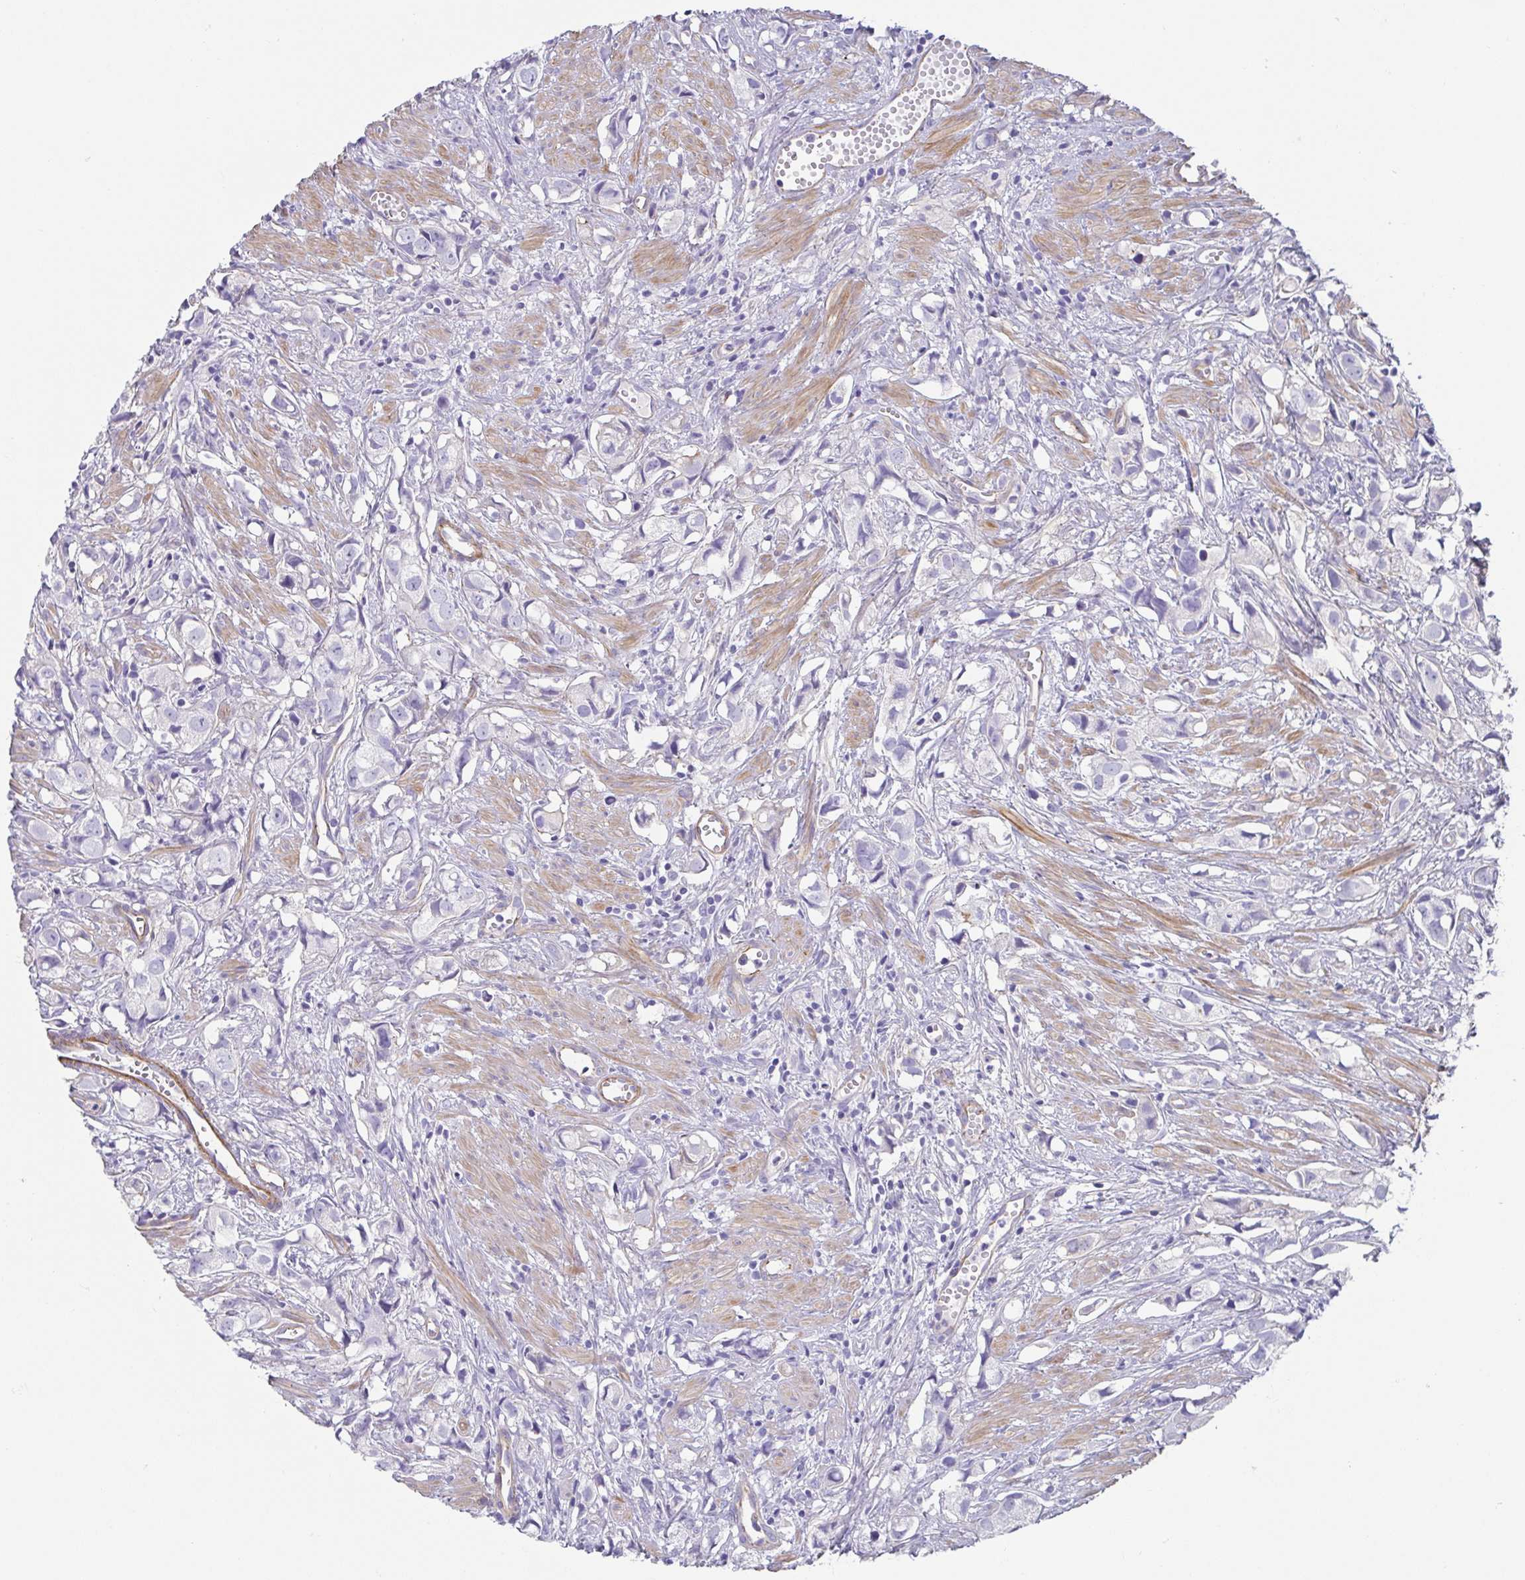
{"staining": {"intensity": "negative", "quantity": "none", "location": "none"}, "tissue": "prostate cancer", "cell_type": "Tumor cells", "image_type": "cancer", "snomed": [{"axis": "morphology", "description": "Adenocarcinoma, High grade"}, {"axis": "topography", "description": "Prostate"}], "caption": "A photomicrograph of prostate cancer (high-grade adenocarcinoma) stained for a protein shows no brown staining in tumor cells. Nuclei are stained in blue.", "gene": "TRAM2", "patient": {"sex": "male", "age": 58}}